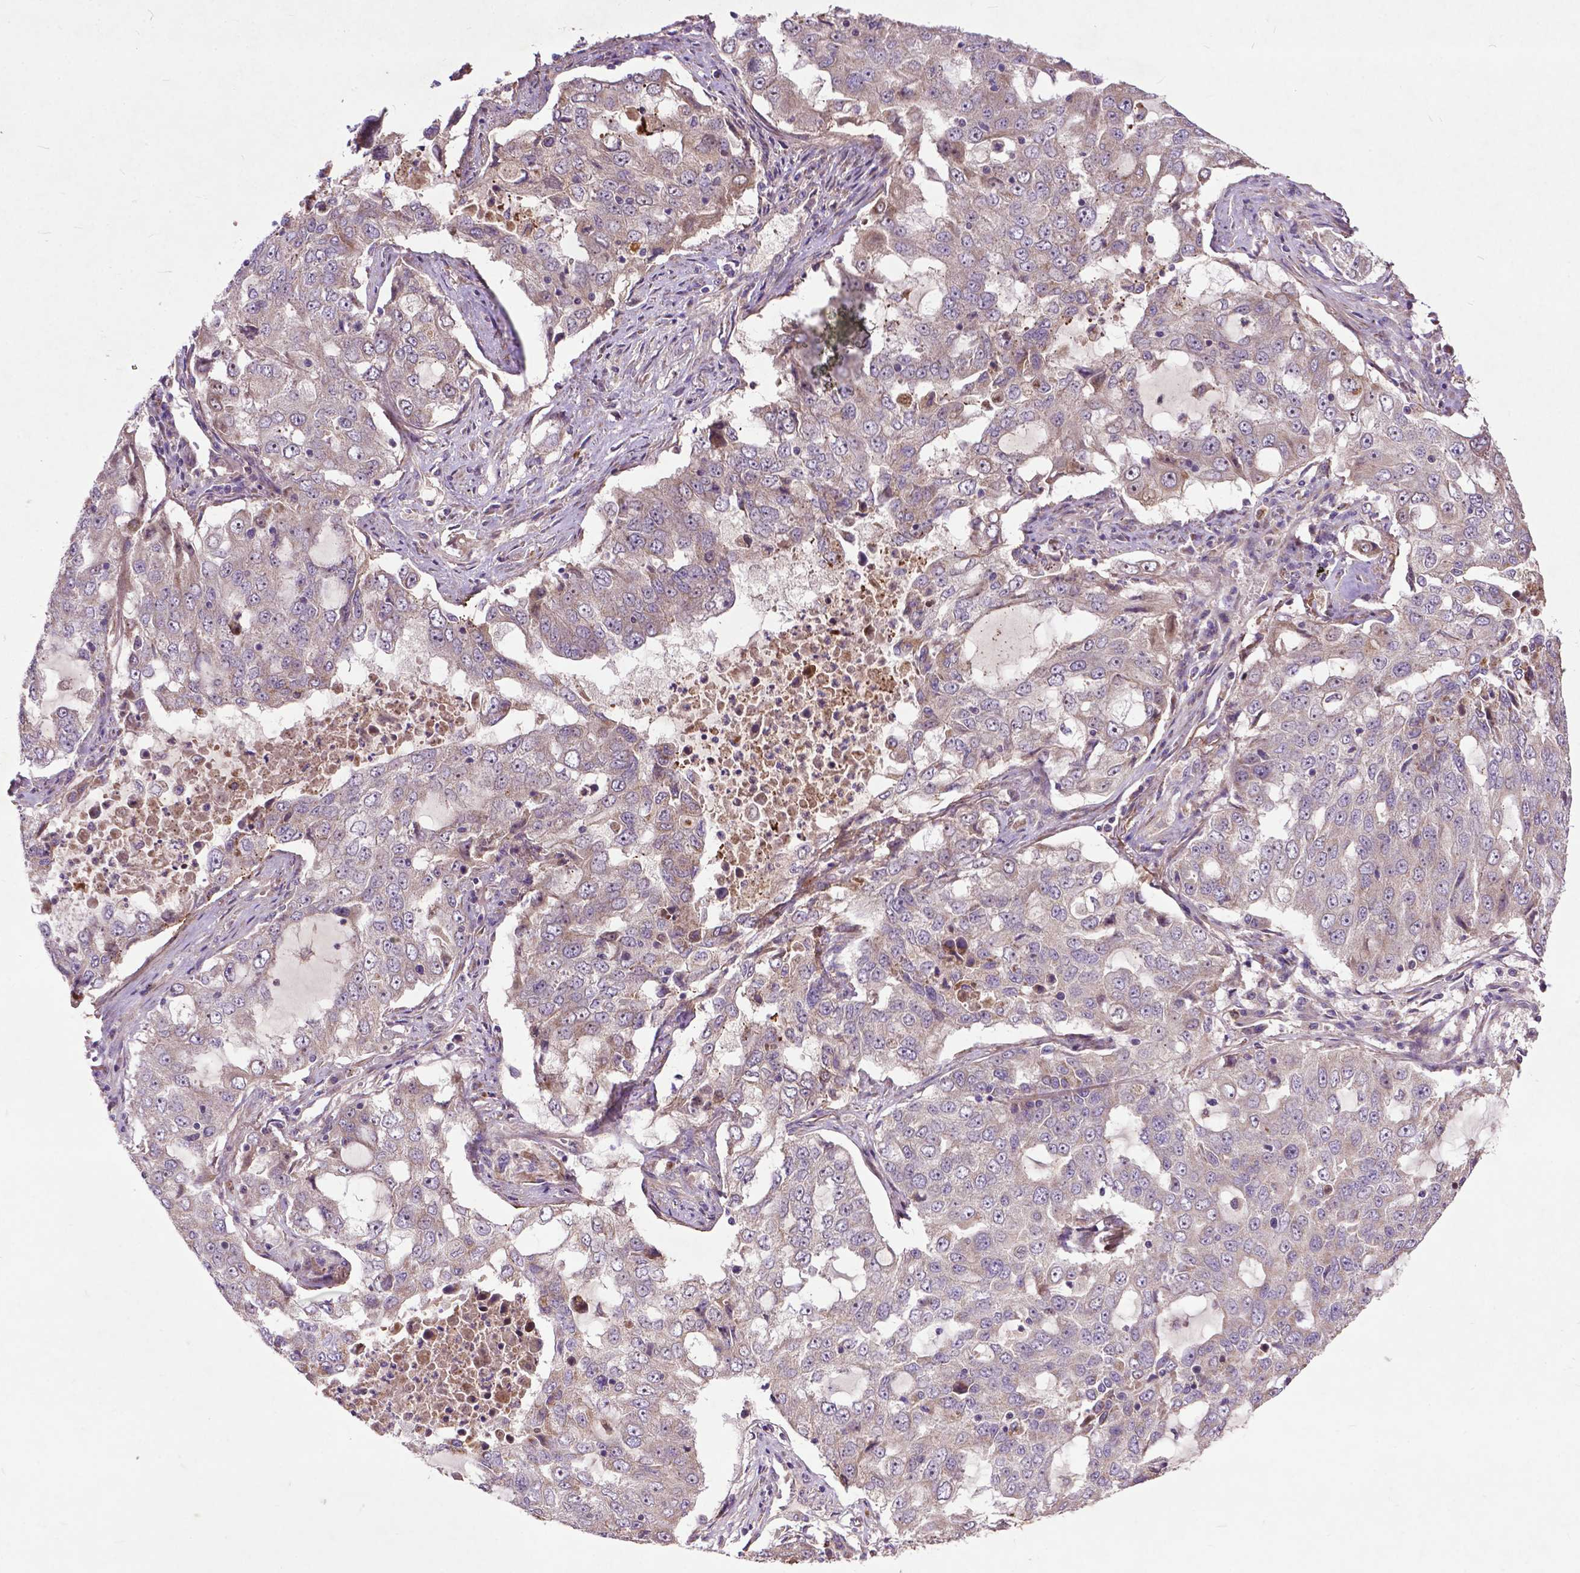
{"staining": {"intensity": "weak", "quantity": "<25%", "location": "cytoplasmic/membranous"}, "tissue": "lung cancer", "cell_type": "Tumor cells", "image_type": "cancer", "snomed": [{"axis": "morphology", "description": "Adenocarcinoma, NOS"}, {"axis": "topography", "description": "Lung"}], "caption": "A high-resolution photomicrograph shows immunohistochemistry (IHC) staining of lung cancer, which reveals no significant positivity in tumor cells.", "gene": "PARP3", "patient": {"sex": "female", "age": 61}}